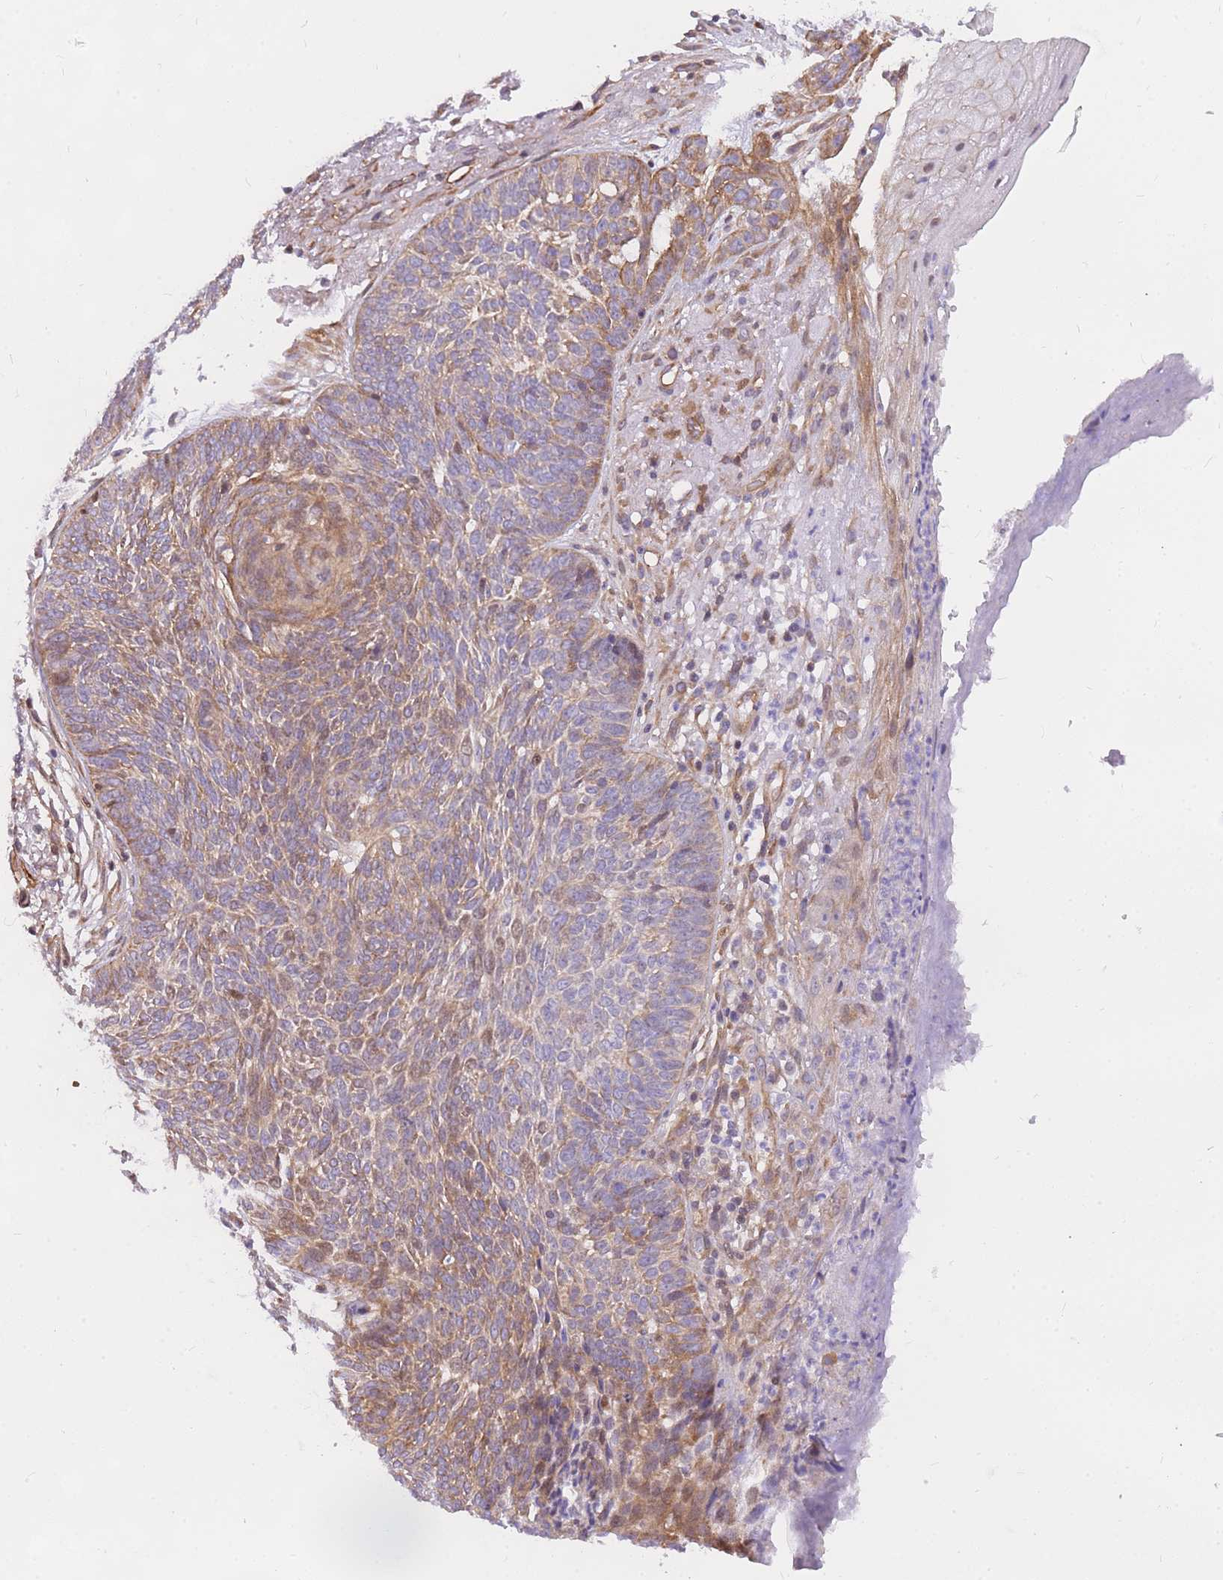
{"staining": {"intensity": "moderate", "quantity": ">75%", "location": "cytoplasmic/membranous"}, "tissue": "skin cancer", "cell_type": "Tumor cells", "image_type": "cancer", "snomed": [{"axis": "morphology", "description": "Normal tissue, NOS"}, {"axis": "morphology", "description": "Basal cell carcinoma"}, {"axis": "topography", "description": "Skin"}], "caption": "Protein expression analysis of skin cancer demonstrates moderate cytoplasmic/membranous staining in approximately >75% of tumor cells.", "gene": "S100PBP", "patient": {"sex": "male", "age": 64}}